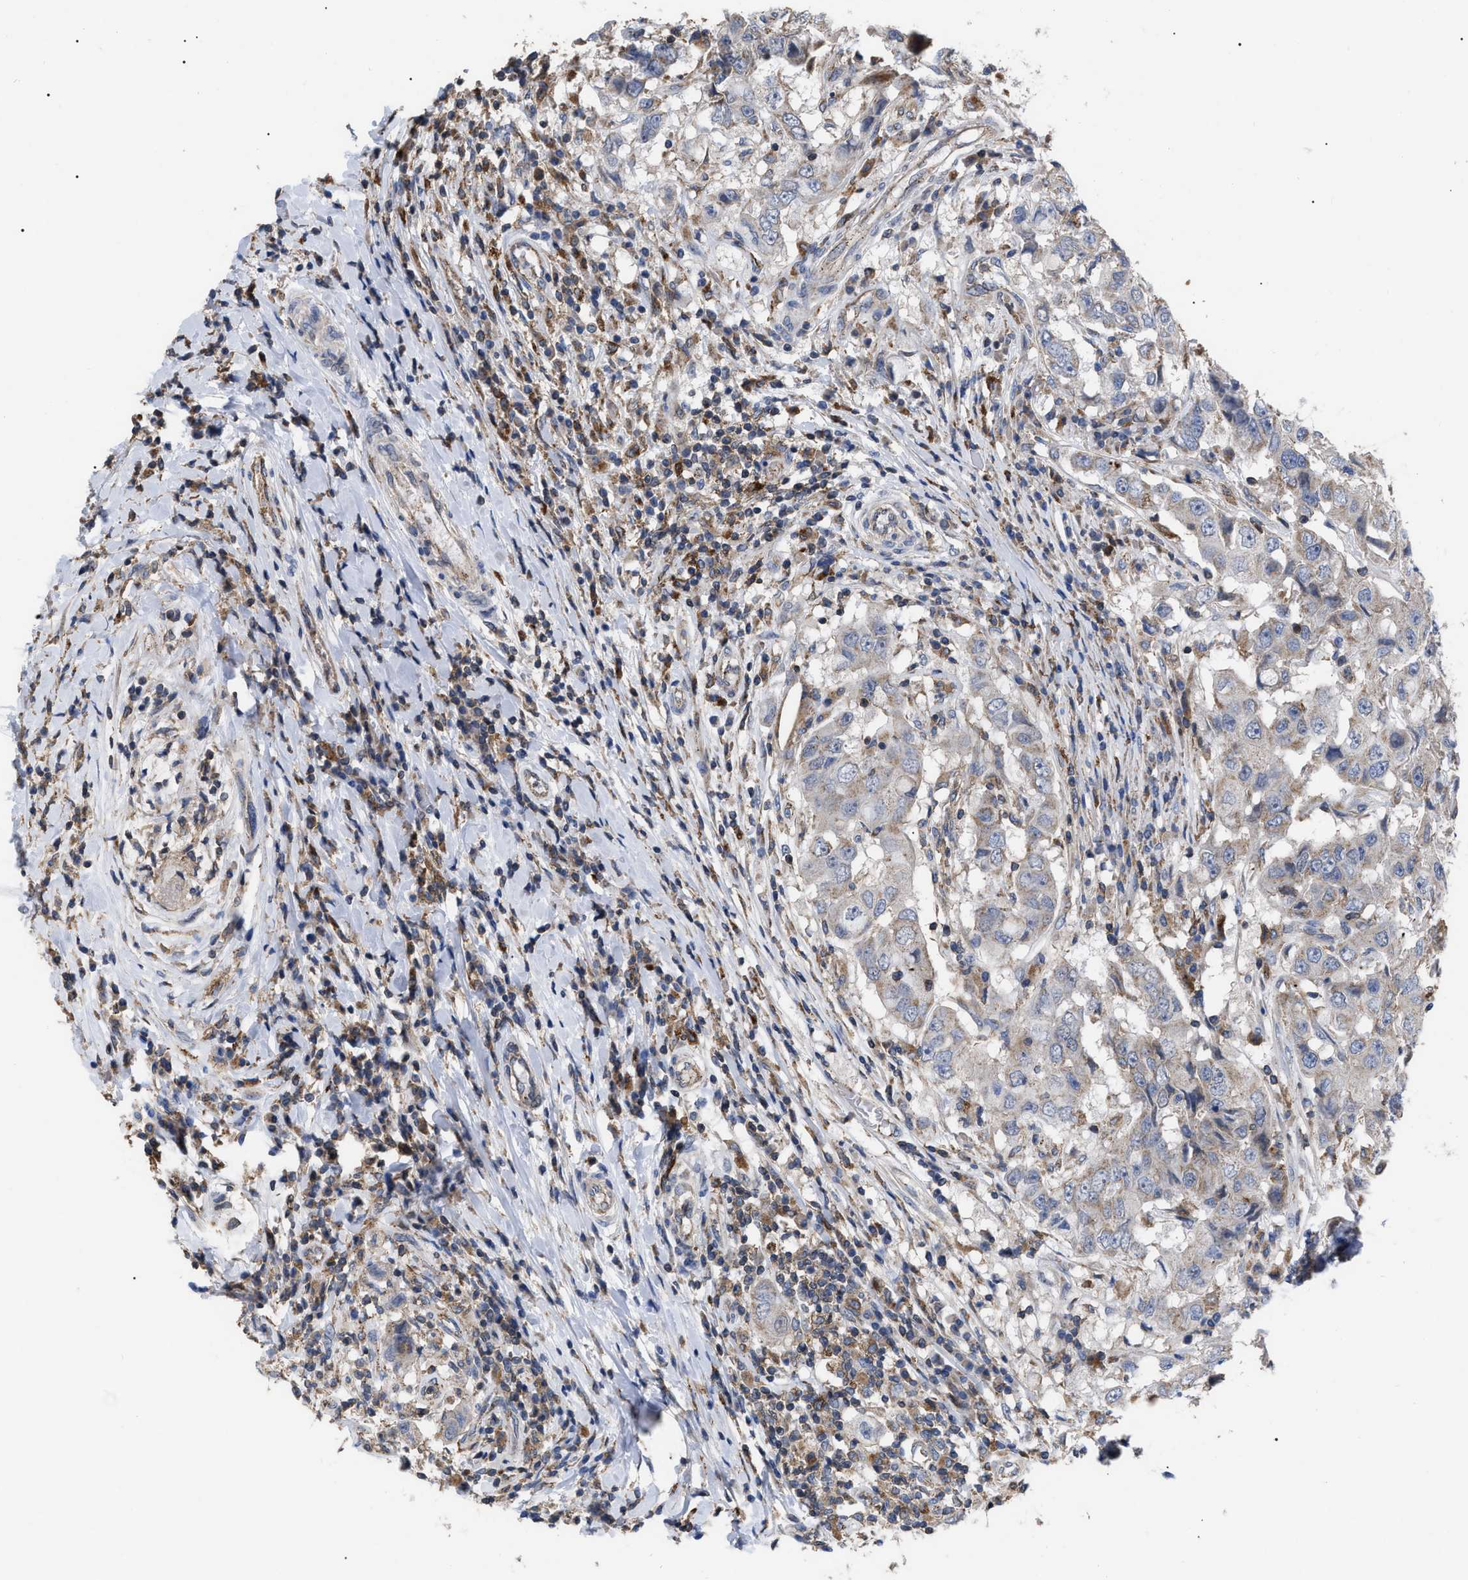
{"staining": {"intensity": "weak", "quantity": ">75%", "location": "cytoplasmic/membranous"}, "tissue": "breast cancer", "cell_type": "Tumor cells", "image_type": "cancer", "snomed": [{"axis": "morphology", "description": "Duct carcinoma"}, {"axis": "topography", "description": "Breast"}], "caption": "Approximately >75% of tumor cells in invasive ductal carcinoma (breast) show weak cytoplasmic/membranous protein positivity as visualized by brown immunohistochemical staining.", "gene": "FAM171A2", "patient": {"sex": "female", "age": 27}}